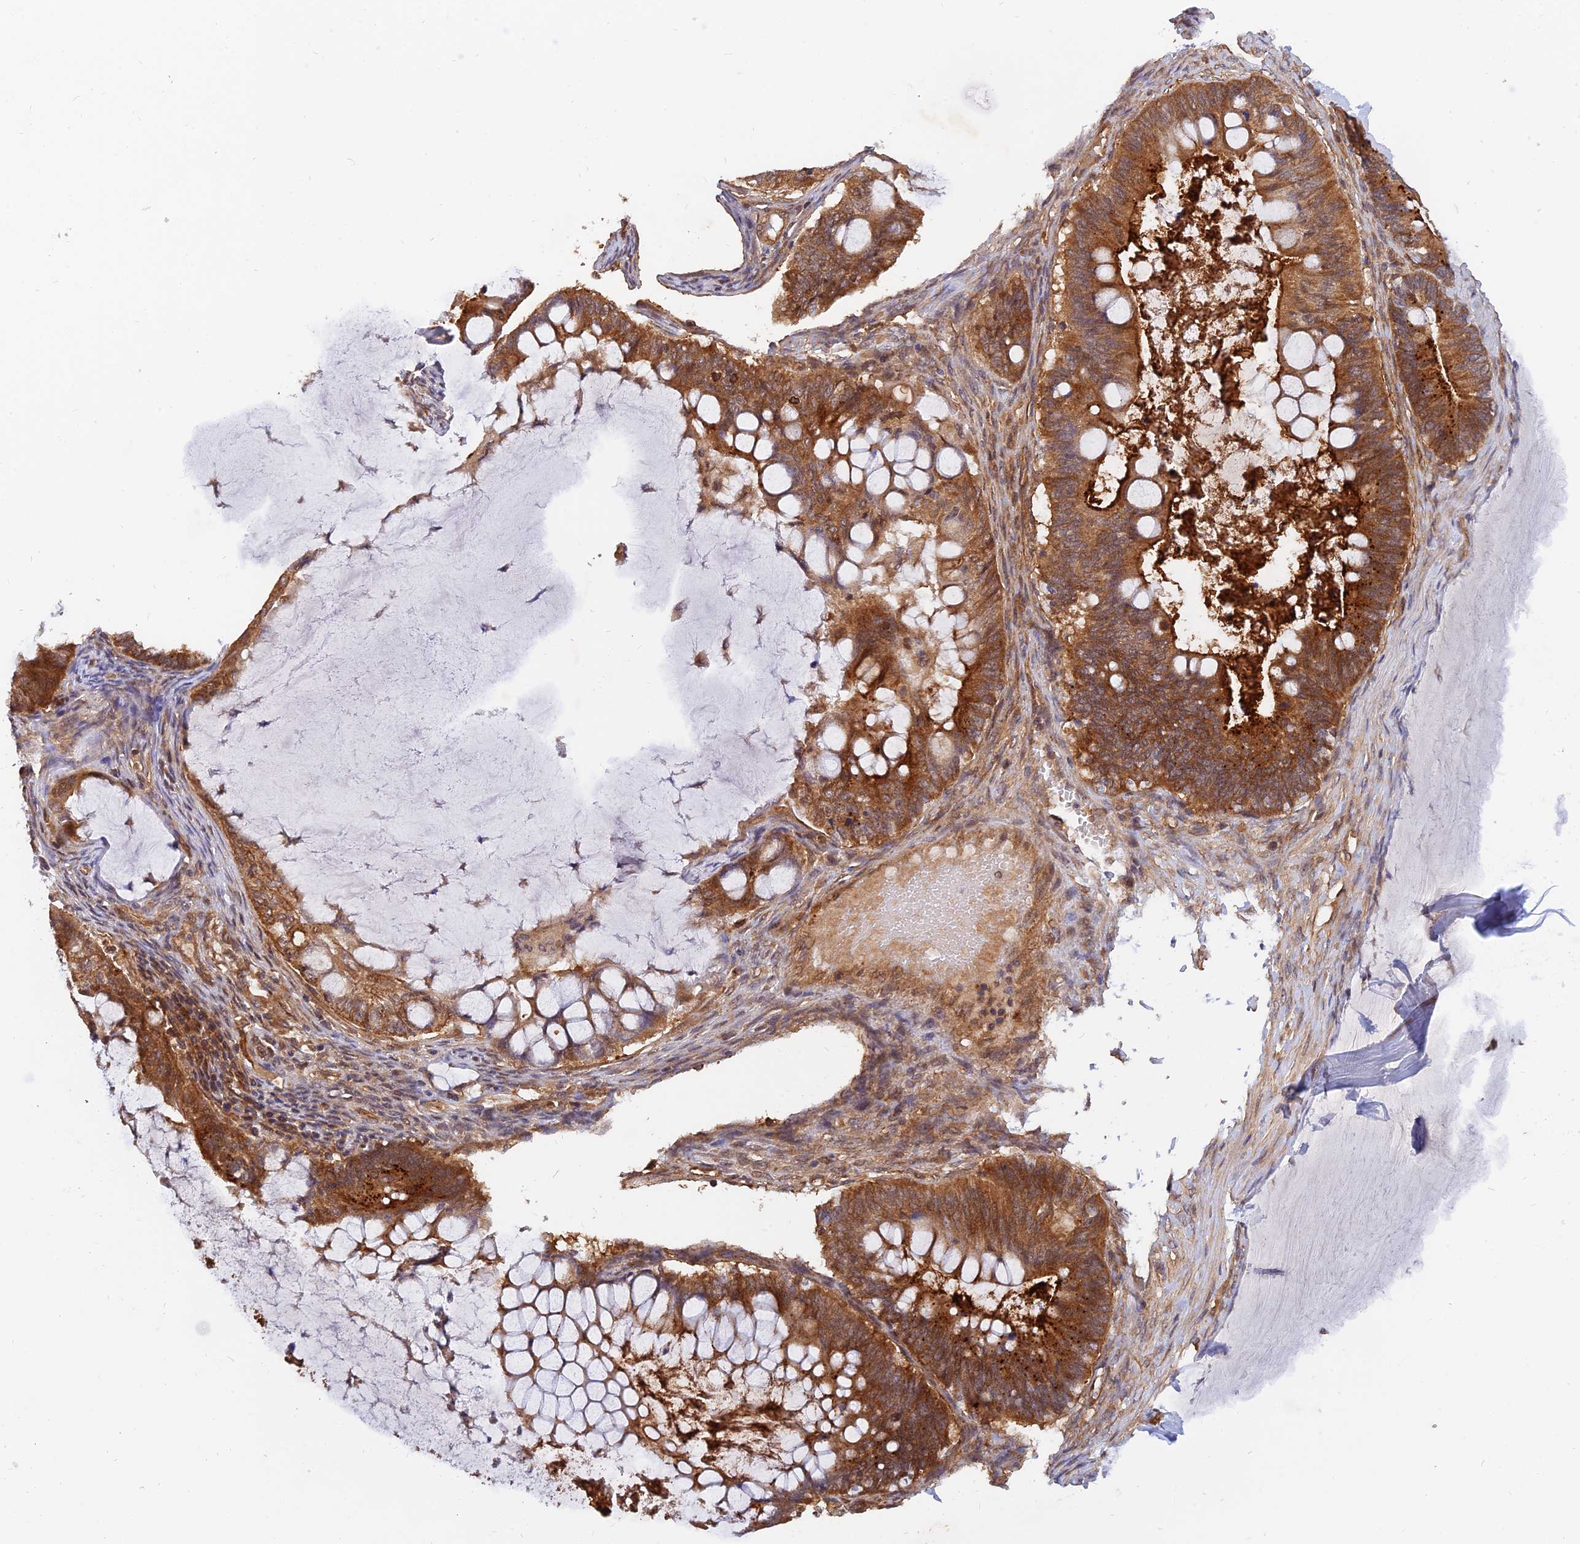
{"staining": {"intensity": "strong", "quantity": ">75%", "location": "cytoplasmic/membranous"}, "tissue": "ovarian cancer", "cell_type": "Tumor cells", "image_type": "cancer", "snomed": [{"axis": "morphology", "description": "Cystadenocarcinoma, mucinous, NOS"}, {"axis": "topography", "description": "Ovary"}], "caption": "This is a micrograph of immunohistochemistry (IHC) staining of ovarian cancer, which shows strong expression in the cytoplasmic/membranous of tumor cells.", "gene": "WDR41", "patient": {"sex": "female", "age": 61}}